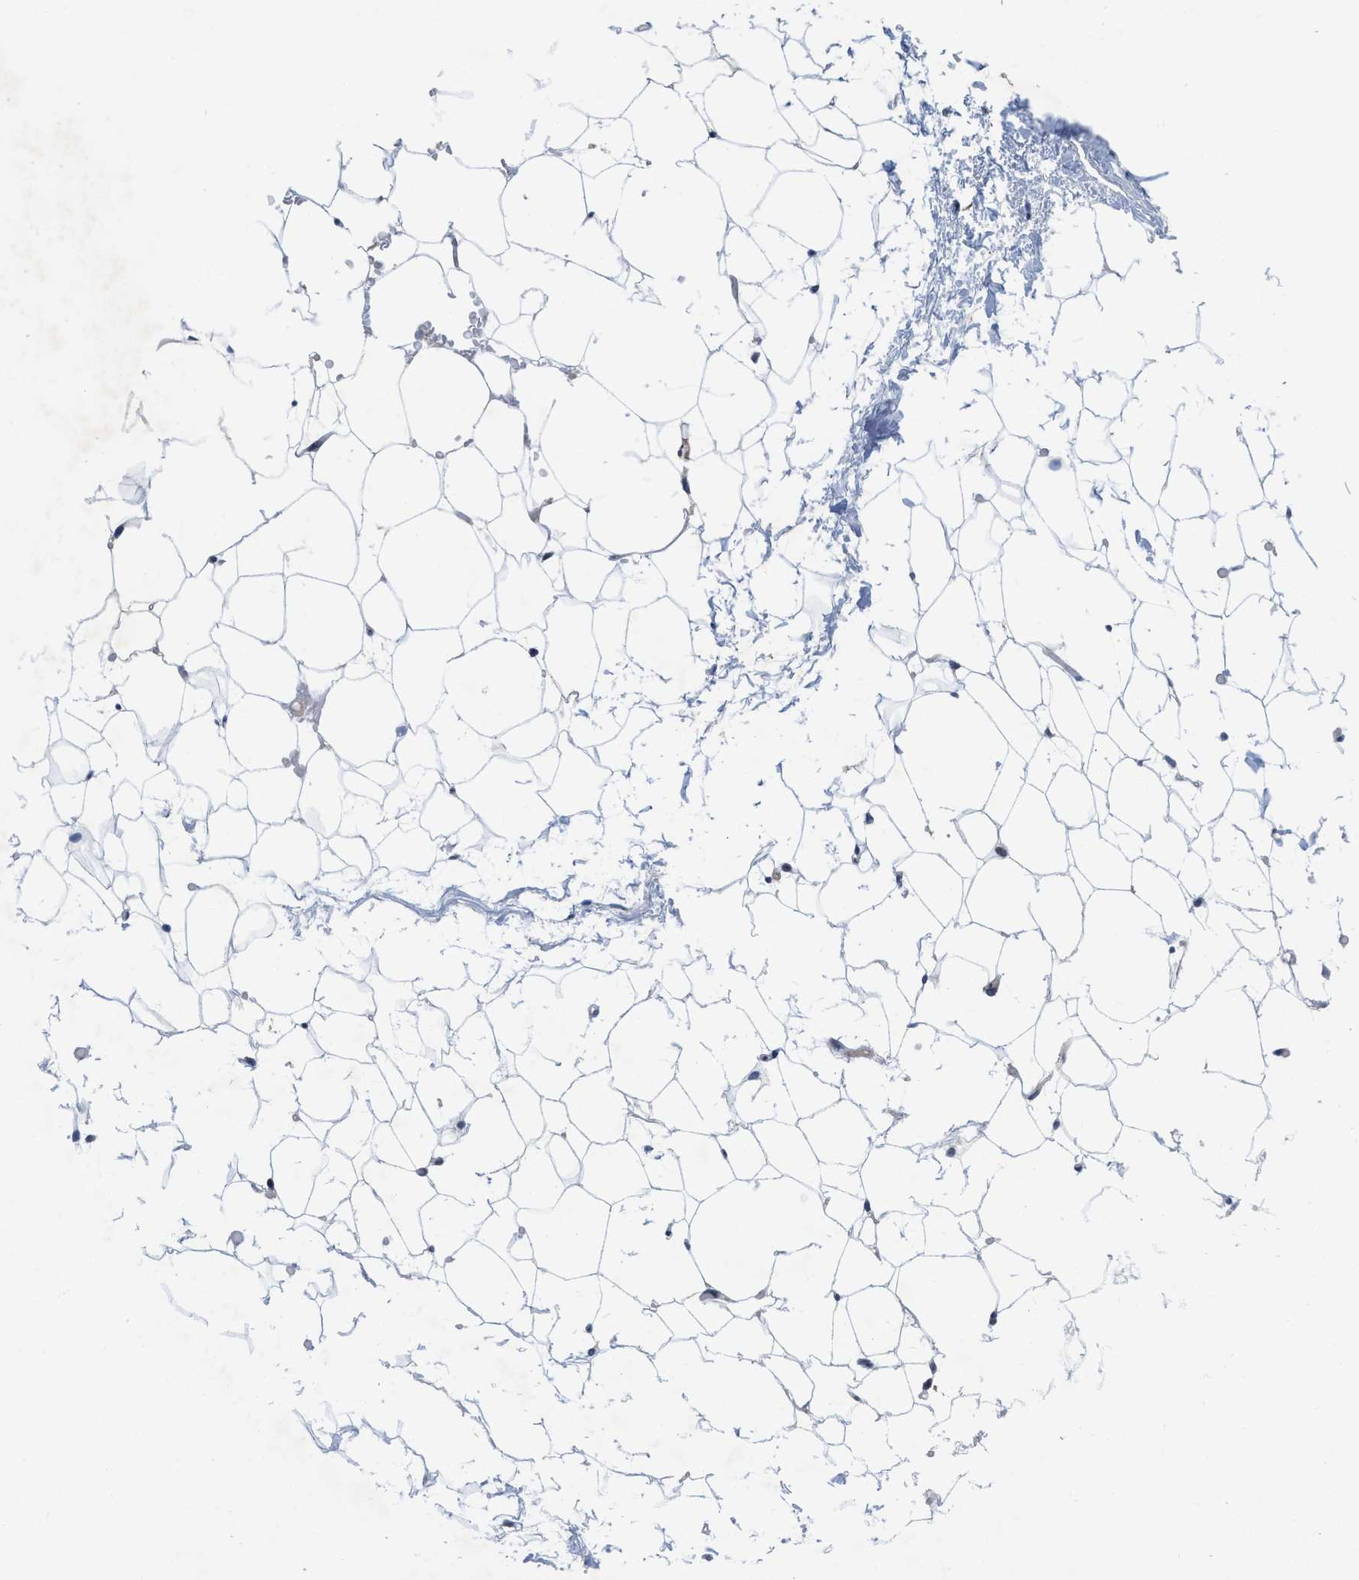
{"staining": {"intensity": "moderate", "quantity": "<25%", "location": "cytoplasmic/membranous"}, "tissue": "adipose tissue", "cell_type": "Adipocytes", "image_type": "normal", "snomed": [{"axis": "morphology", "description": "Normal tissue, NOS"}, {"axis": "topography", "description": "Breast"}, {"axis": "topography", "description": "Soft tissue"}], "caption": "A brown stain shows moderate cytoplasmic/membranous expression of a protein in adipocytes of unremarkable human adipose tissue.", "gene": "LDAF1", "patient": {"sex": "female", "age": 75}}